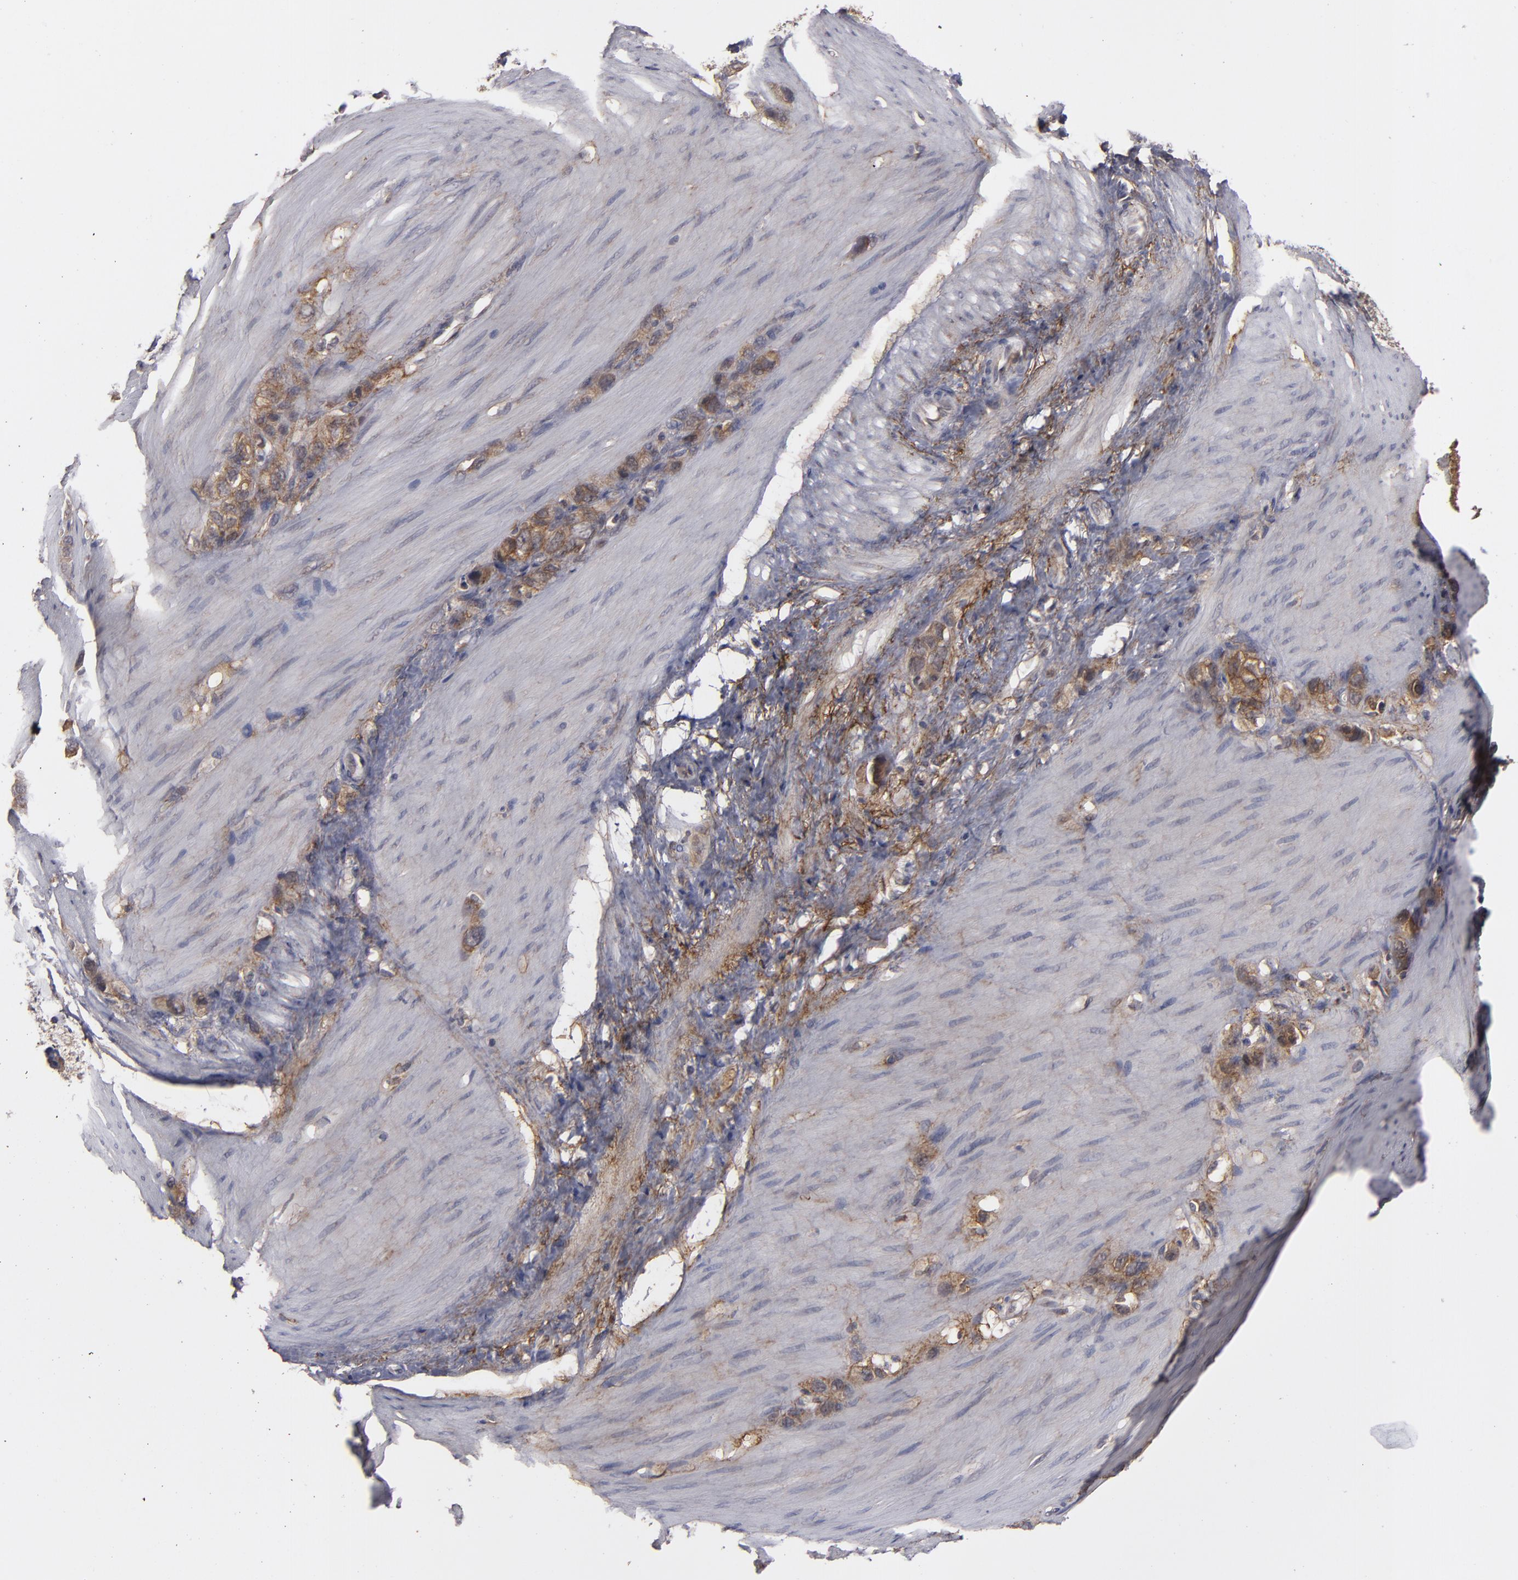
{"staining": {"intensity": "moderate", "quantity": ">75%", "location": "cytoplasmic/membranous"}, "tissue": "stomach cancer", "cell_type": "Tumor cells", "image_type": "cancer", "snomed": [{"axis": "morphology", "description": "Normal tissue, NOS"}, {"axis": "morphology", "description": "Adenocarcinoma, NOS"}, {"axis": "morphology", "description": "Adenocarcinoma, High grade"}, {"axis": "topography", "description": "Stomach, upper"}, {"axis": "topography", "description": "Stomach"}], "caption": "This histopathology image exhibits immunohistochemistry (IHC) staining of stomach cancer, with medium moderate cytoplasmic/membranous positivity in approximately >75% of tumor cells.", "gene": "BMP6", "patient": {"sex": "female", "age": 65}}